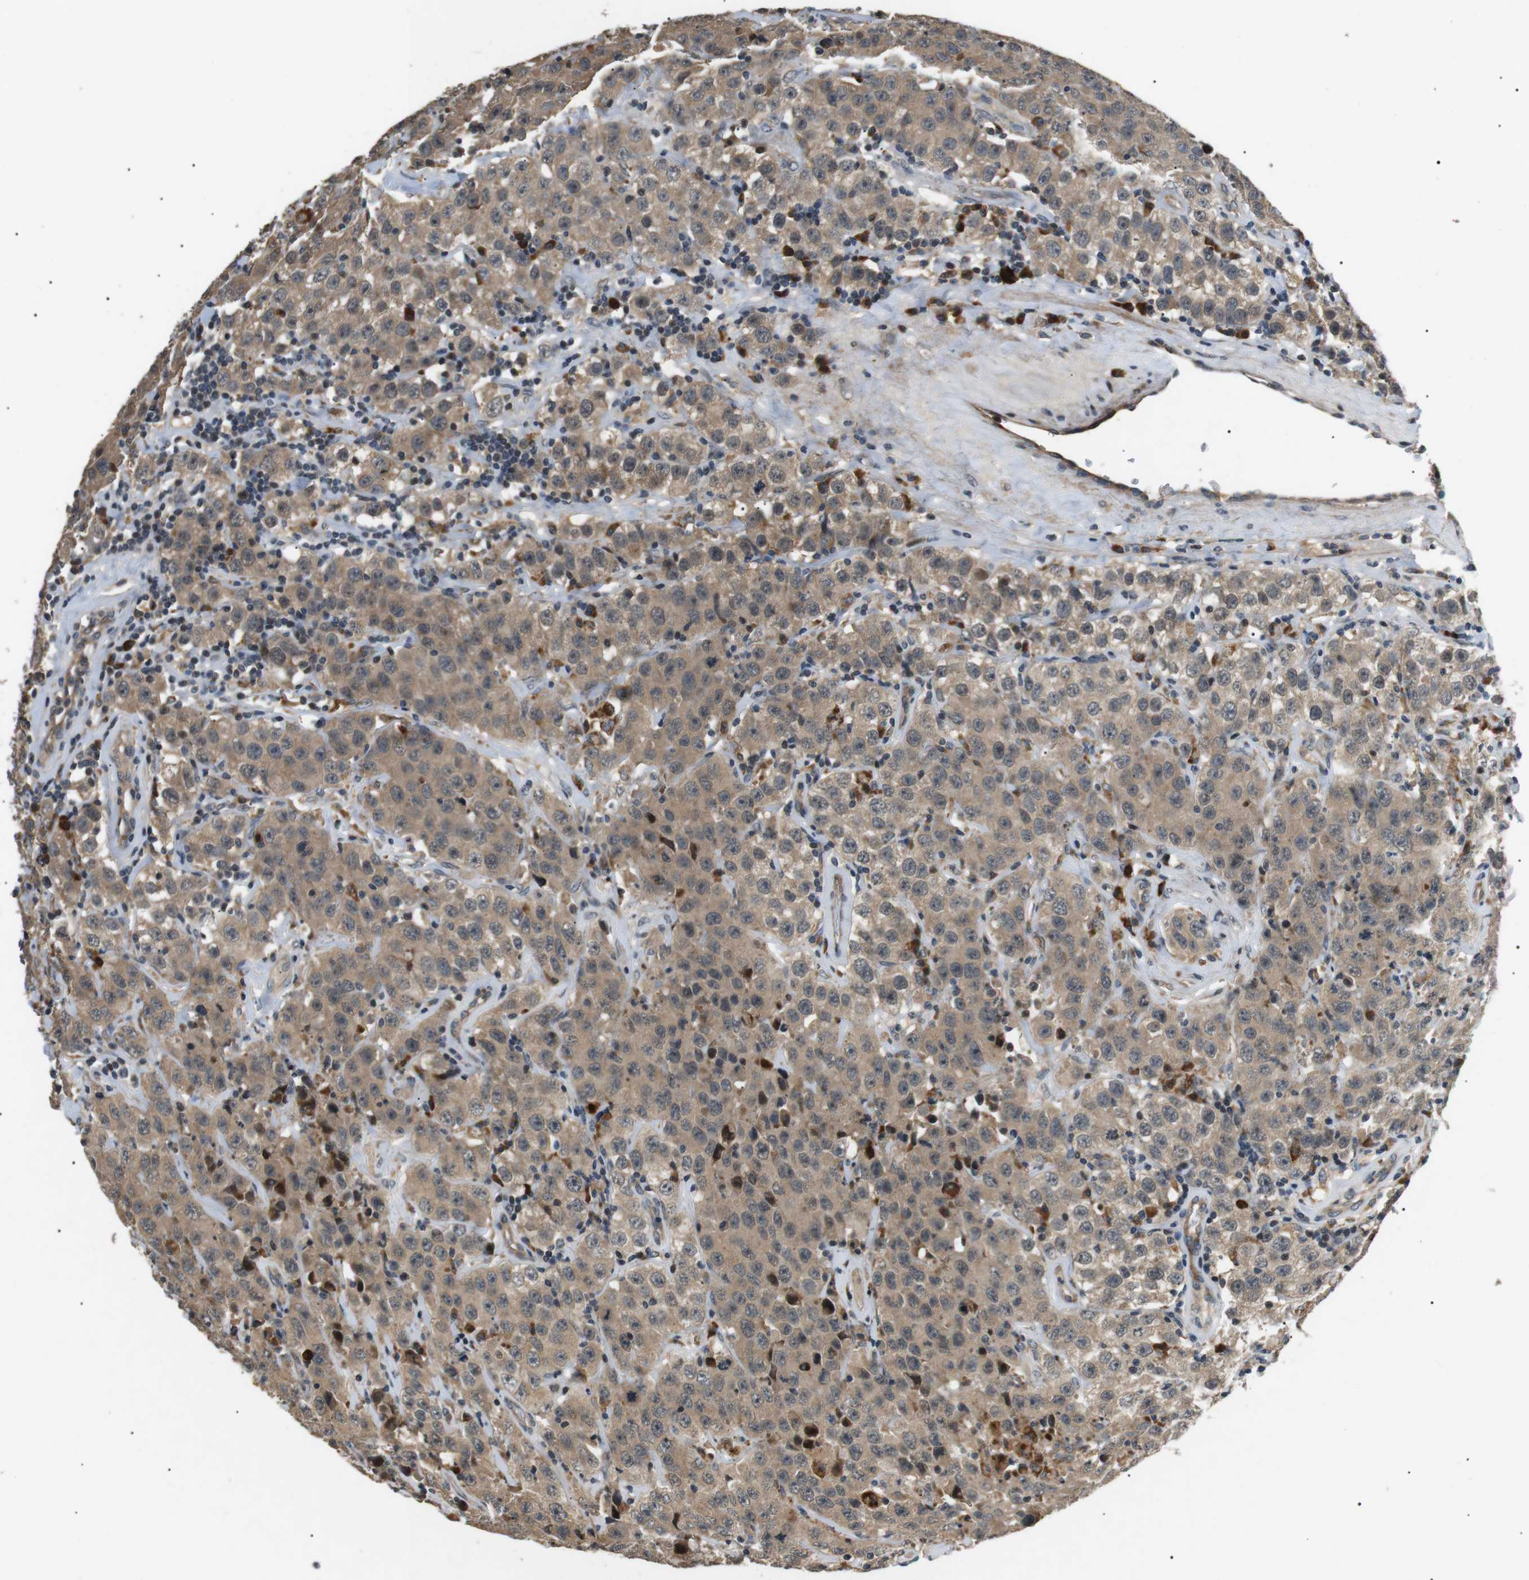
{"staining": {"intensity": "moderate", "quantity": ">75%", "location": "cytoplasmic/membranous"}, "tissue": "testis cancer", "cell_type": "Tumor cells", "image_type": "cancer", "snomed": [{"axis": "morphology", "description": "Seminoma, NOS"}, {"axis": "topography", "description": "Testis"}], "caption": "High-power microscopy captured an IHC photomicrograph of testis cancer, revealing moderate cytoplasmic/membranous positivity in about >75% of tumor cells.", "gene": "HSPA13", "patient": {"sex": "male", "age": 52}}